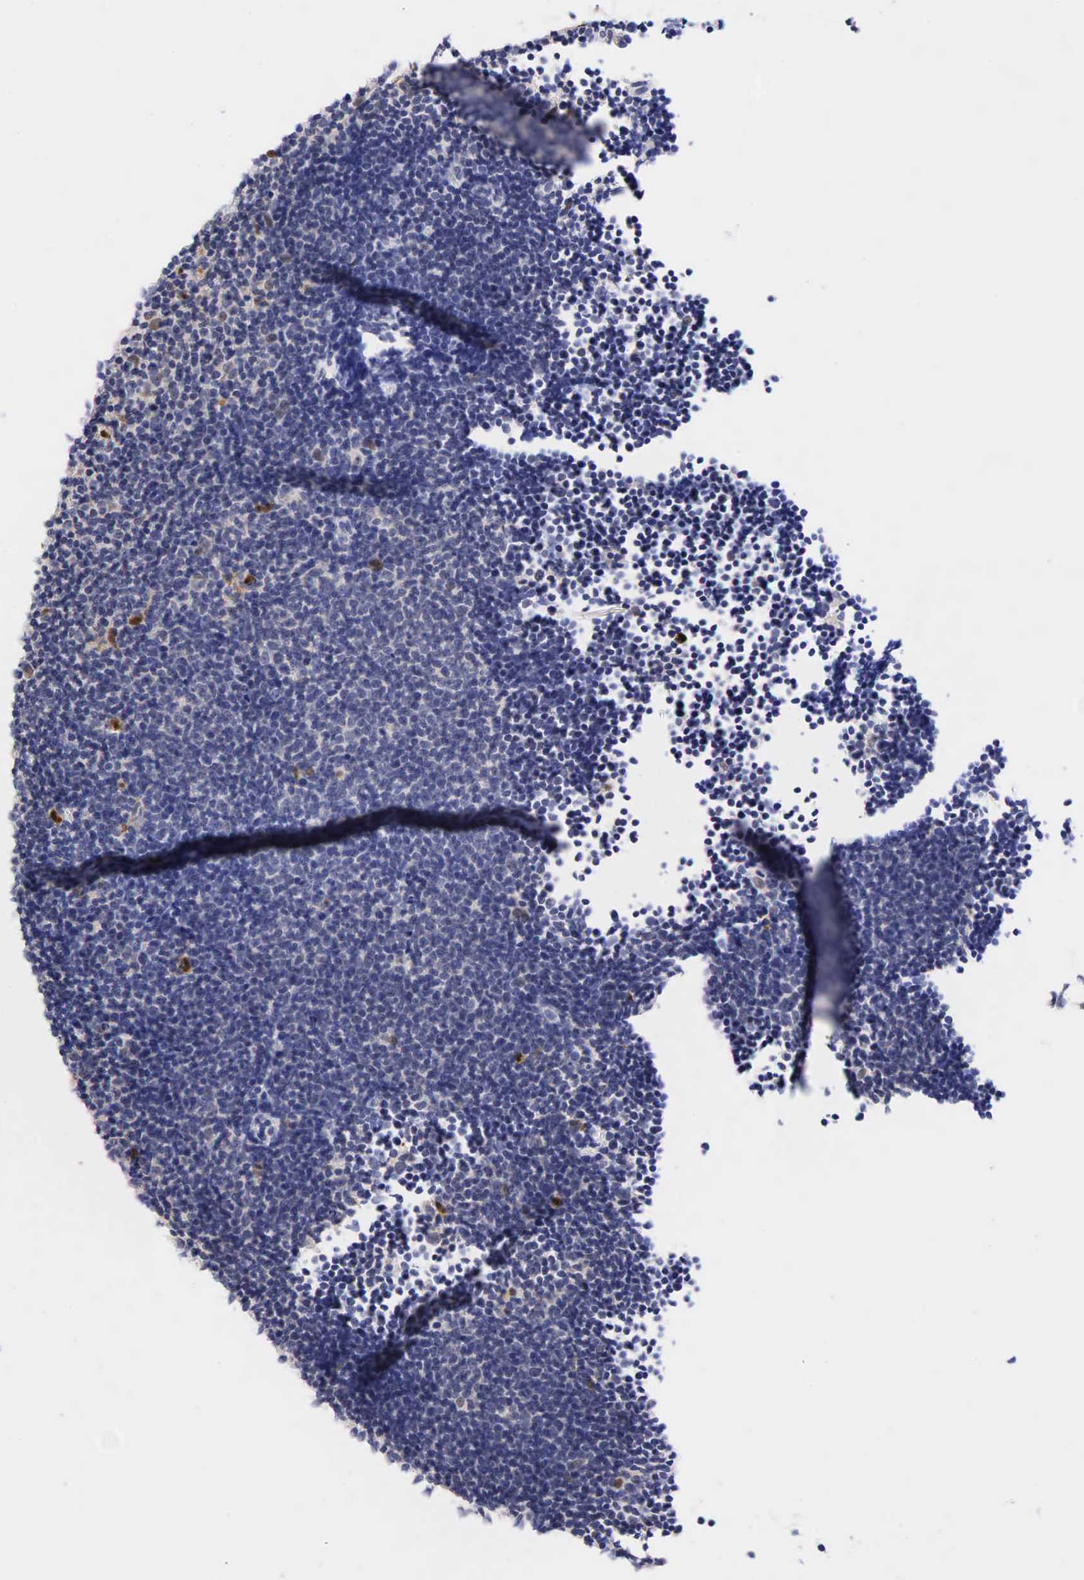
{"staining": {"intensity": "negative", "quantity": "none", "location": "none"}, "tissue": "lymphoma", "cell_type": "Tumor cells", "image_type": "cancer", "snomed": [{"axis": "morphology", "description": "Malignant lymphoma, non-Hodgkin's type, Low grade"}, {"axis": "topography", "description": "Lymph node"}], "caption": "DAB (3,3'-diaminobenzidine) immunohistochemical staining of human low-grade malignant lymphoma, non-Hodgkin's type demonstrates no significant expression in tumor cells.", "gene": "CCND1", "patient": {"sex": "male", "age": 49}}